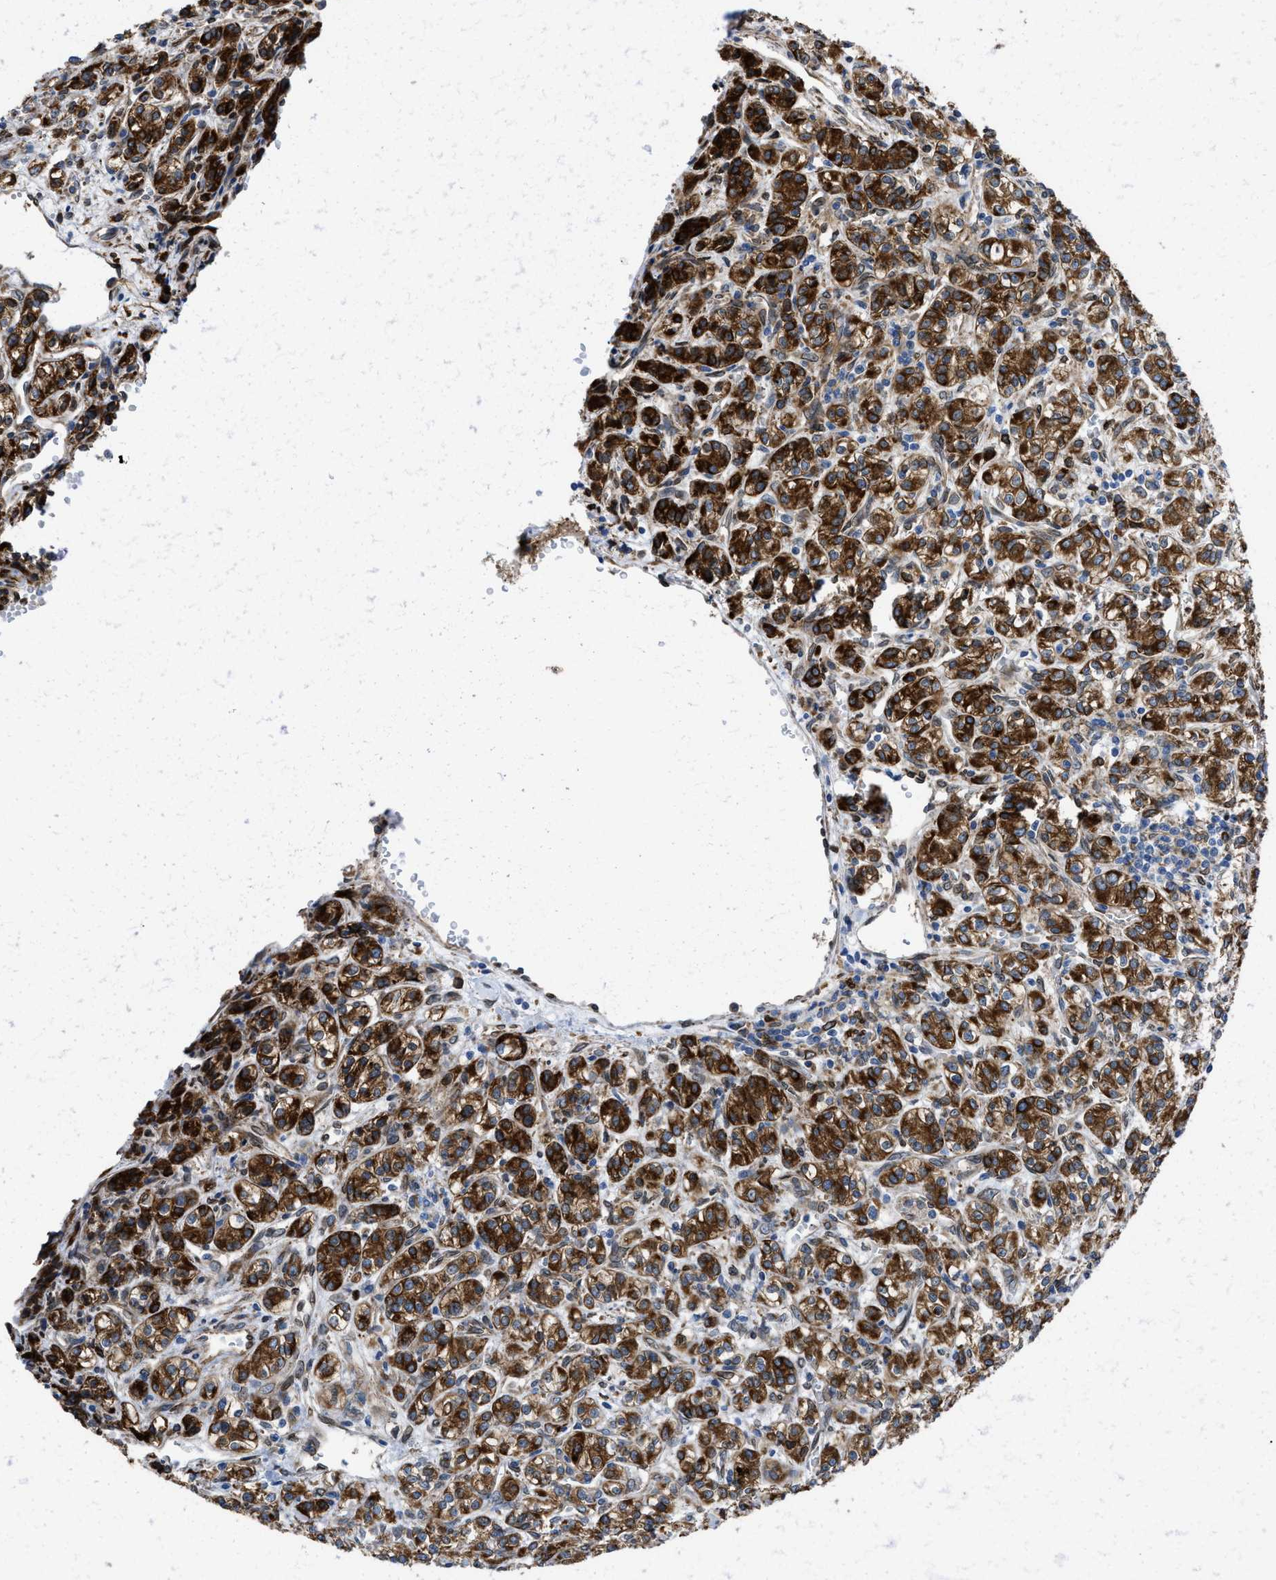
{"staining": {"intensity": "strong", "quantity": ">75%", "location": "cytoplasmic/membranous"}, "tissue": "renal cancer", "cell_type": "Tumor cells", "image_type": "cancer", "snomed": [{"axis": "morphology", "description": "Adenocarcinoma, NOS"}, {"axis": "topography", "description": "Kidney"}], "caption": "An immunohistochemistry photomicrograph of tumor tissue is shown. Protein staining in brown highlights strong cytoplasmic/membranous positivity in renal cancer (adenocarcinoma) within tumor cells. (DAB (3,3'-diaminobenzidine) = brown stain, brightfield microscopy at high magnification).", "gene": "ERLIN2", "patient": {"sex": "male", "age": 77}}